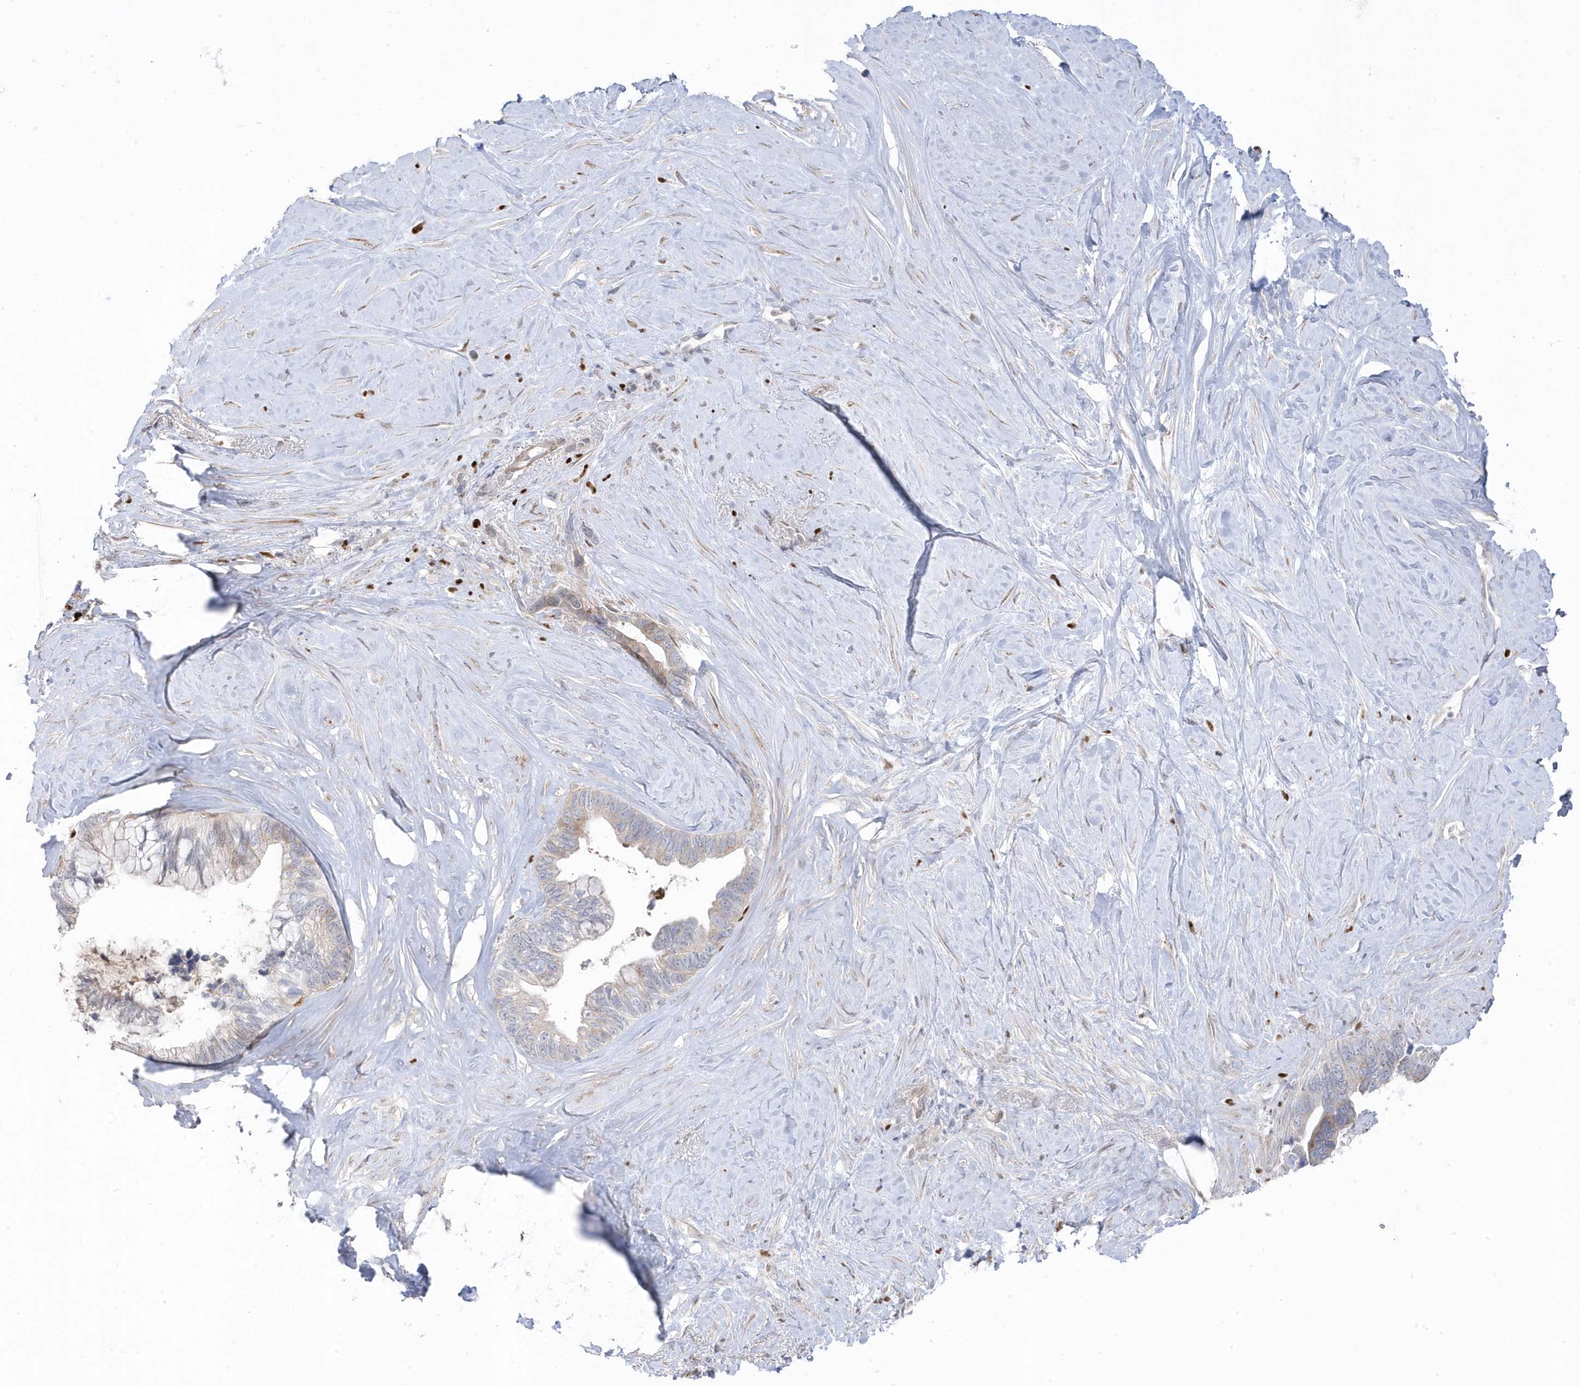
{"staining": {"intensity": "weak", "quantity": "<25%", "location": "cytoplasmic/membranous"}, "tissue": "pancreatic cancer", "cell_type": "Tumor cells", "image_type": "cancer", "snomed": [{"axis": "morphology", "description": "Adenocarcinoma, NOS"}, {"axis": "topography", "description": "Pancreas"}], "caption": "This is an IHC photomicrograph of pancreatic adenocarcinoma. There is no positivity in tumor cells.", "gene": "GTPBP6", "patient": {"sex": "female", "age": 72}}